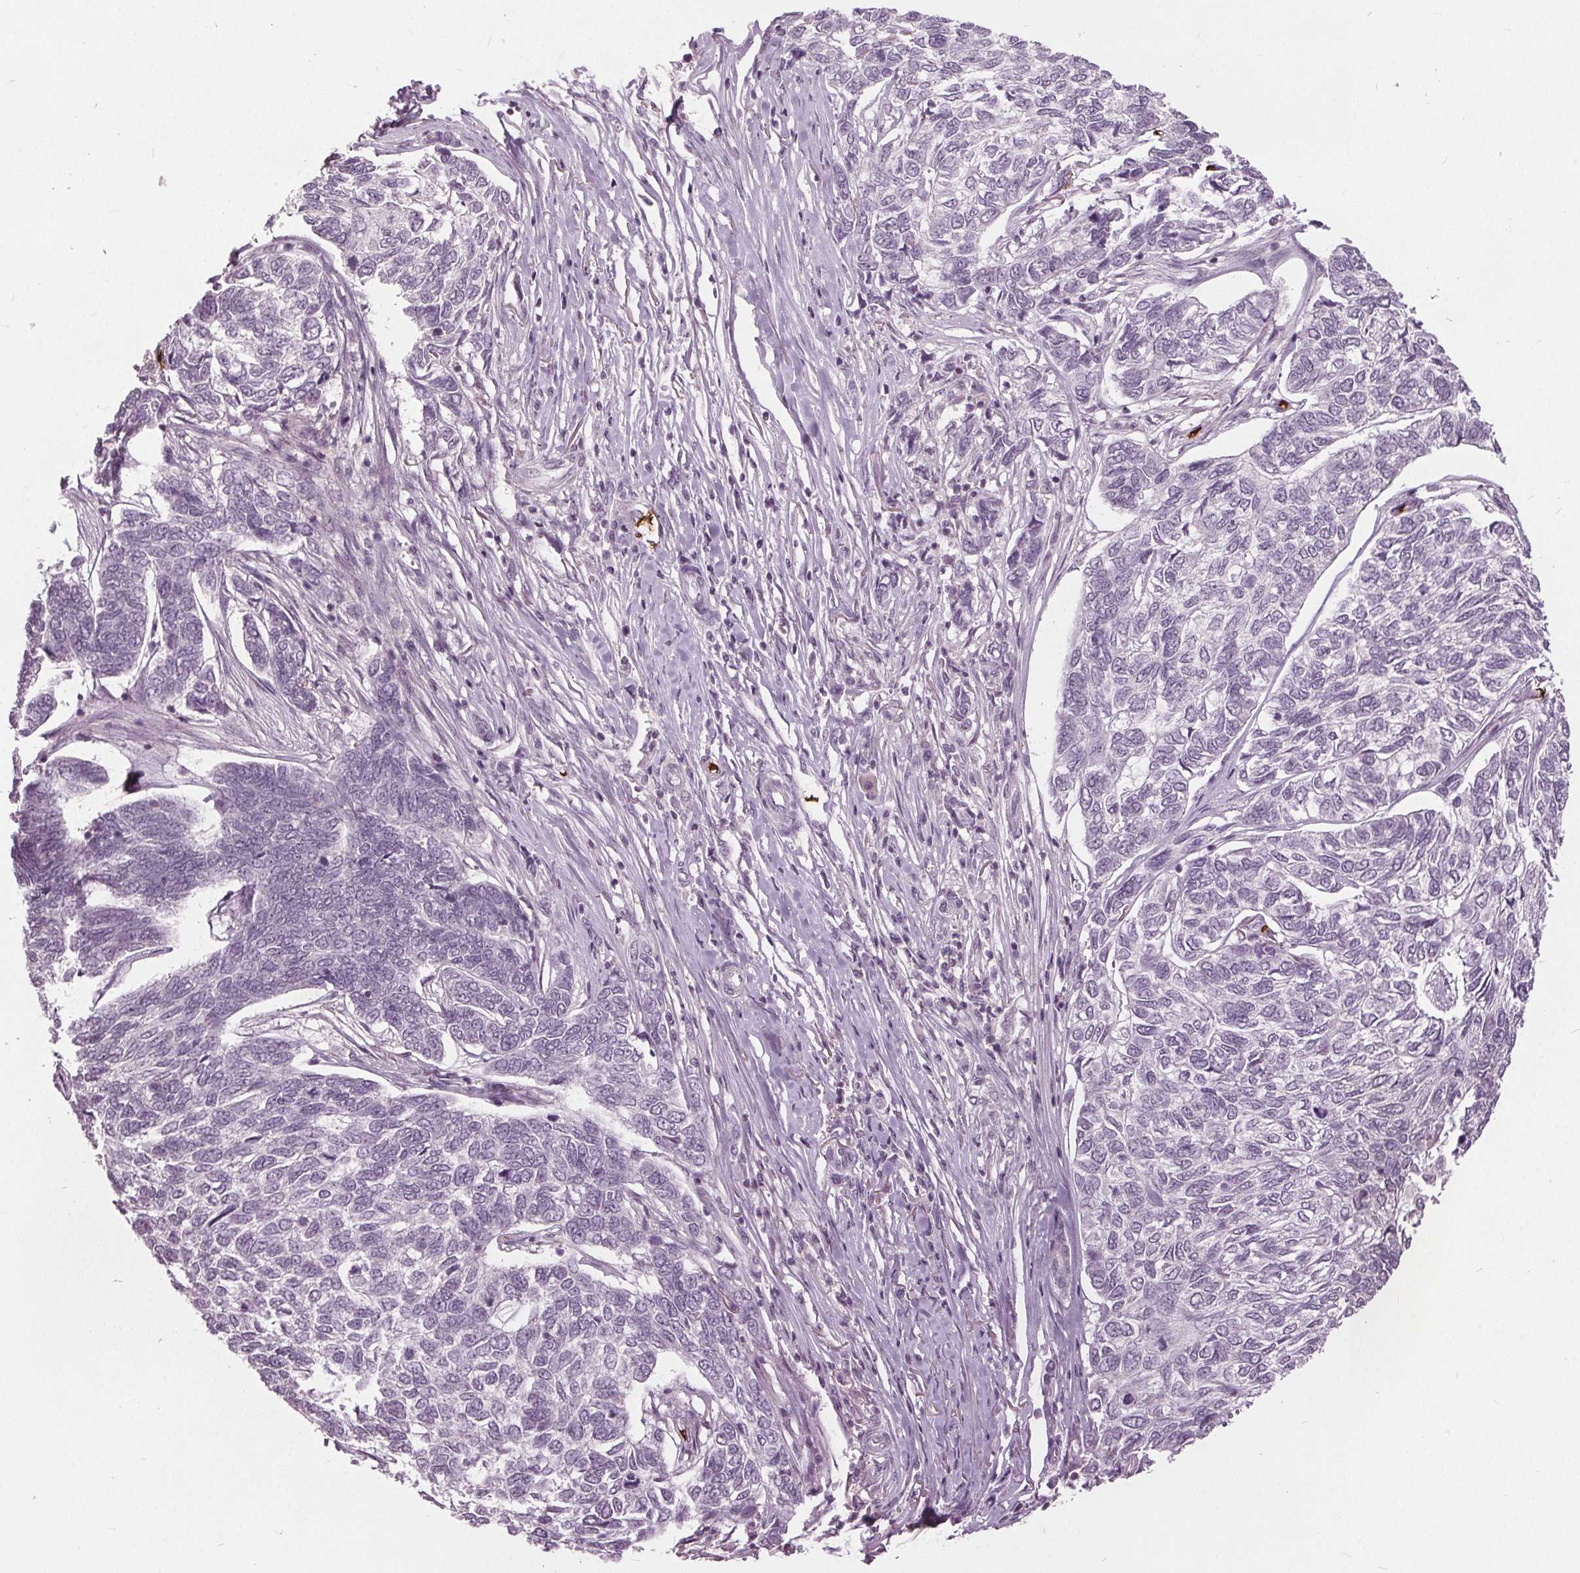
{"staining": {"intensity": "negative", "quantity": "none", "location": "none"}, "tissue": "skin cancer", "cell_type": "Tumor cells", "image_type": "cancer", "snomed": [{"axis": "morphology", "description": "Basal cell carcinoma"}, {"axis": "topography", "description": "Skin"}], "caption": "Histopathology image shows no protein staining in tumor cells of skin cancer (basal cell carcinoma) tissue. (Stains: DAB immunohistochemistry (IHC) with hematoxylin counter stain, Microscopy: brightfield microscopy at high magnification).", "gene": "SLC4A1", "patient": {"sex": "female", "age": 65}}